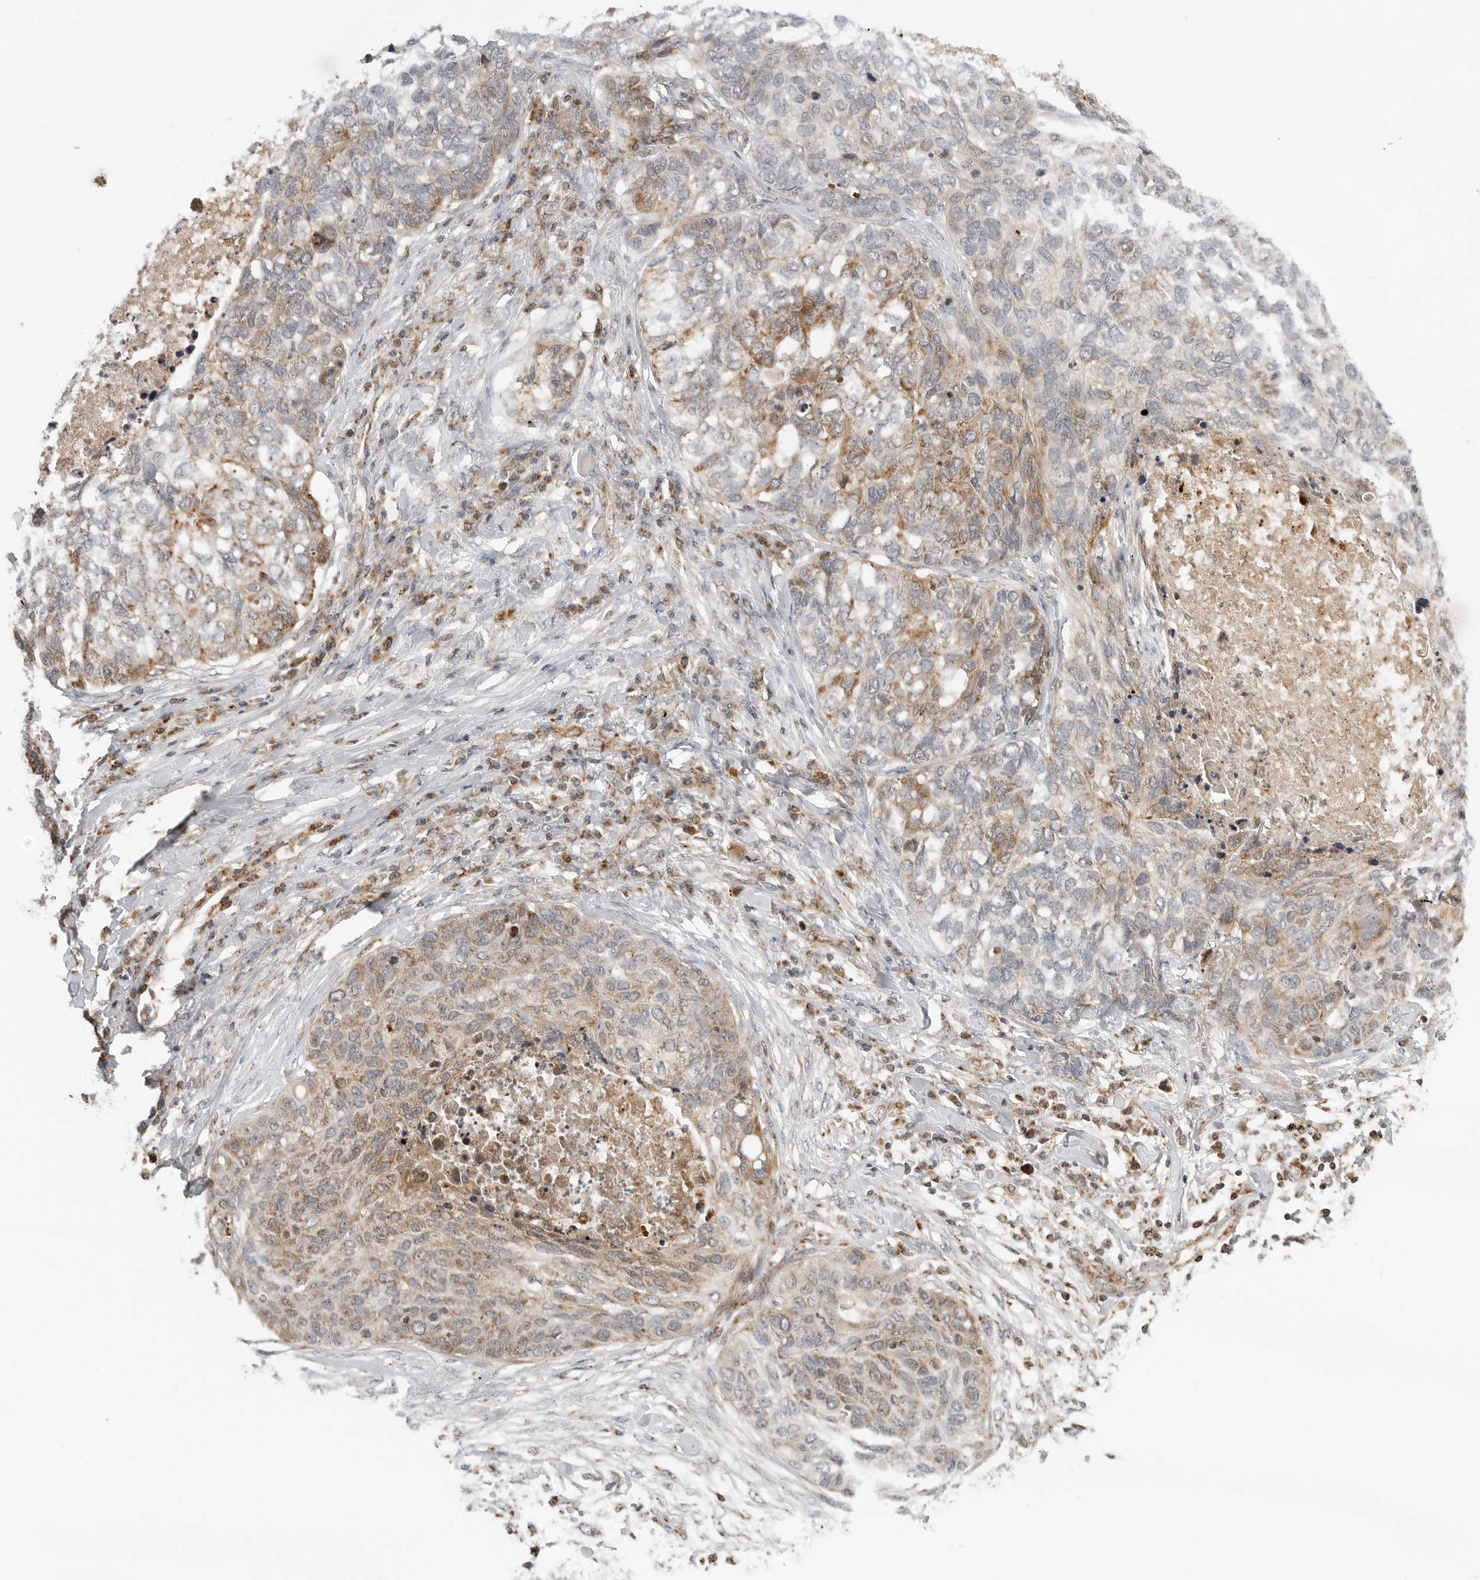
{"staining": {"intensity": "moderate", "quantity": "<25%", "location": "cytoplasmic/membranous"}, "tissue": "lung cancer", "cell_type": "Tumor cells", "image_type": "cancer", "snomed": [{"axis": "morphology", "description": "Squamous cell carcinoma, NOS"}, {"axis": "topography", "description": "Lung"}], "caption": "A brown stain highlights moderate cytoplasmic/membranous expression of a protein in human lung squamous cell carcinoma tumor cells.", "gene": "PEX2", "patient": {"sex": "female", "age": 63}}